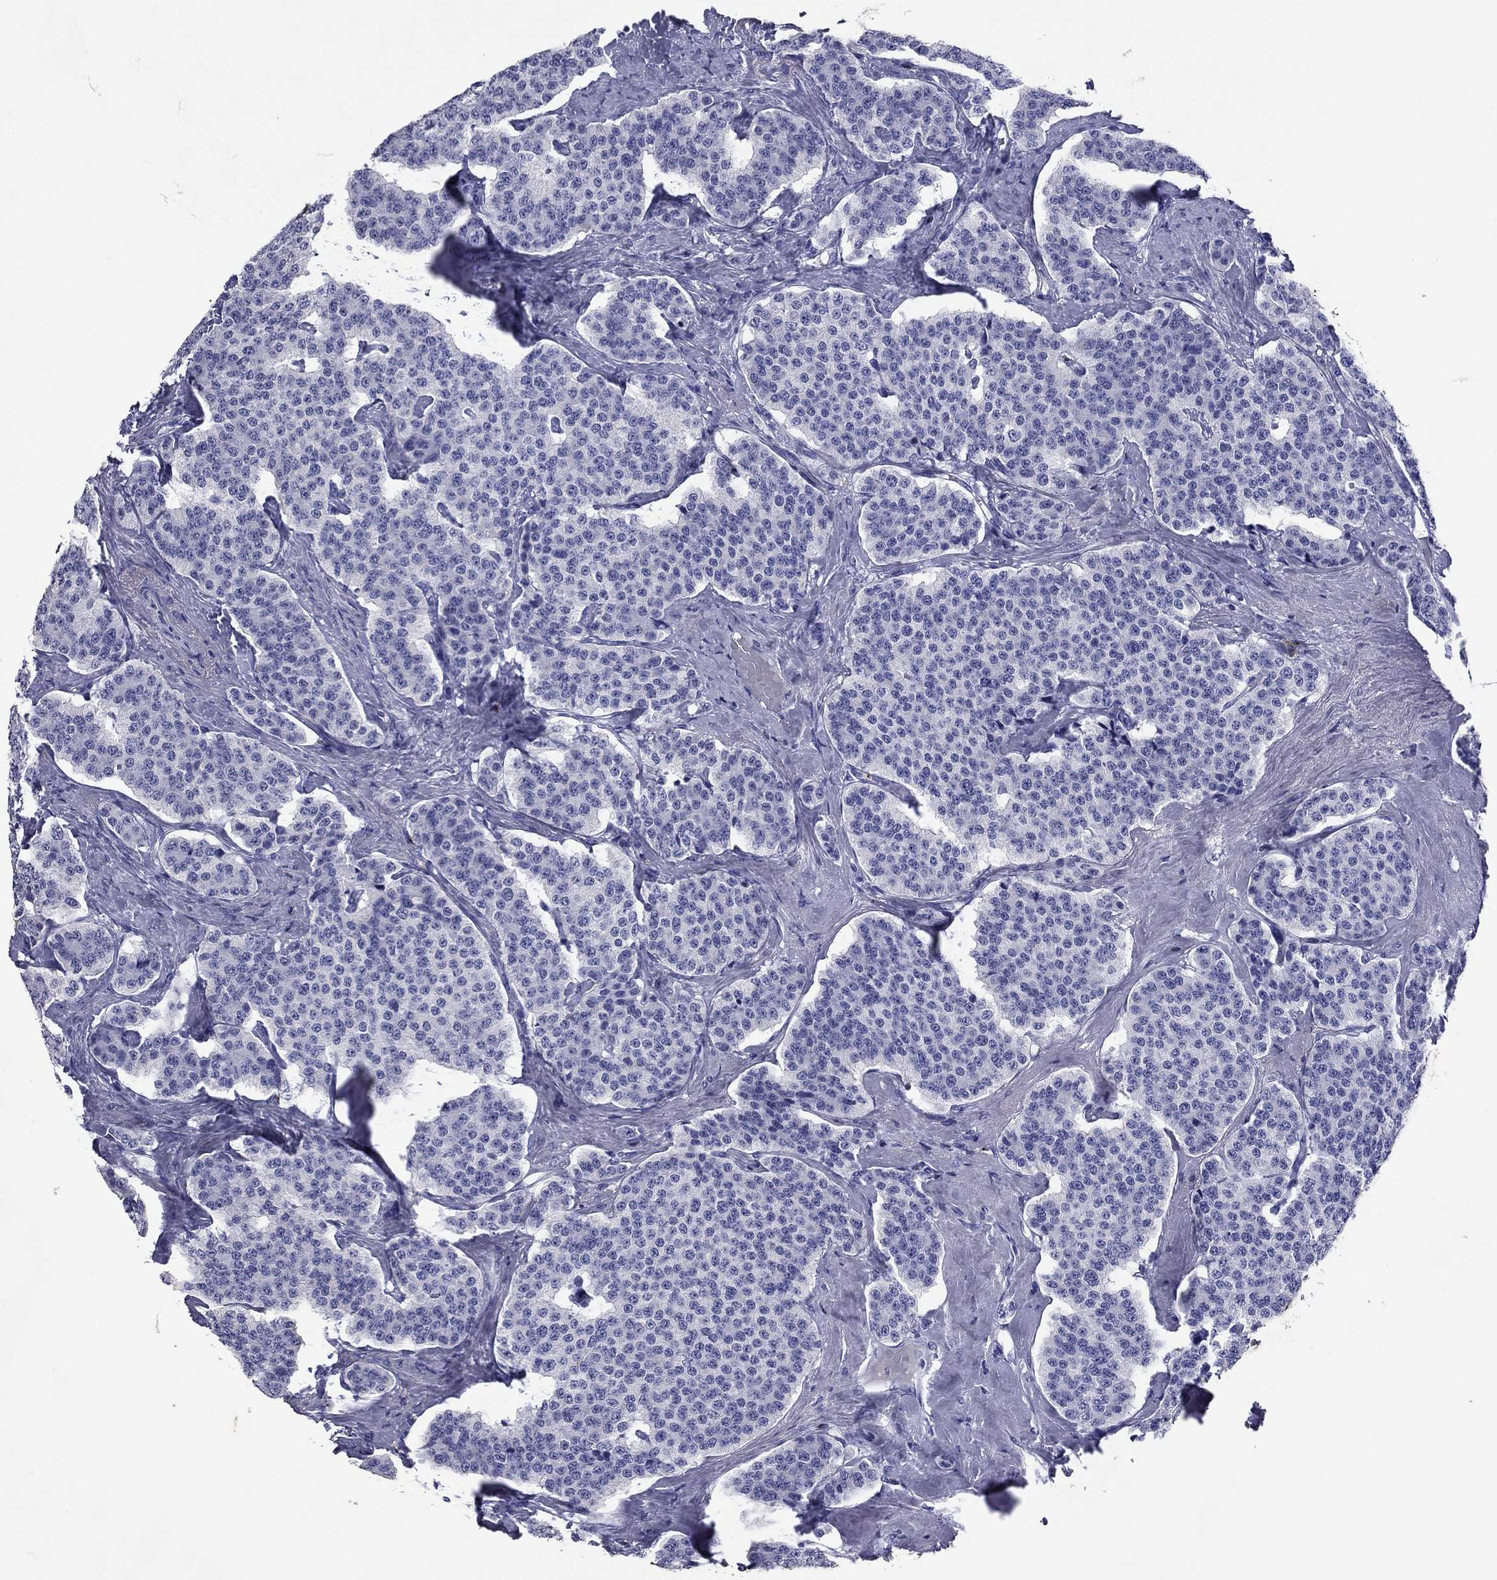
{"staining": {"intensity": "negative", "quantity": "none", "location": "none"}, "tissue": "carcinoid", "cell_type": "Tumor cells", "image_type": "cancer", "snomed": [{"axis": "morphology", "description": "Carcinoid, malignant, NOS"}, {"axis": "topography", "description": "Small intestine"}], "caption": "There is no significant staining in tumor cells of carcinoid. (DAB (3,3'-diaminobenzidine) immunohistochemistry (IHC), high magnification).", "gene": "GZMK", "patient": {"sex": "female", "age": 58}}